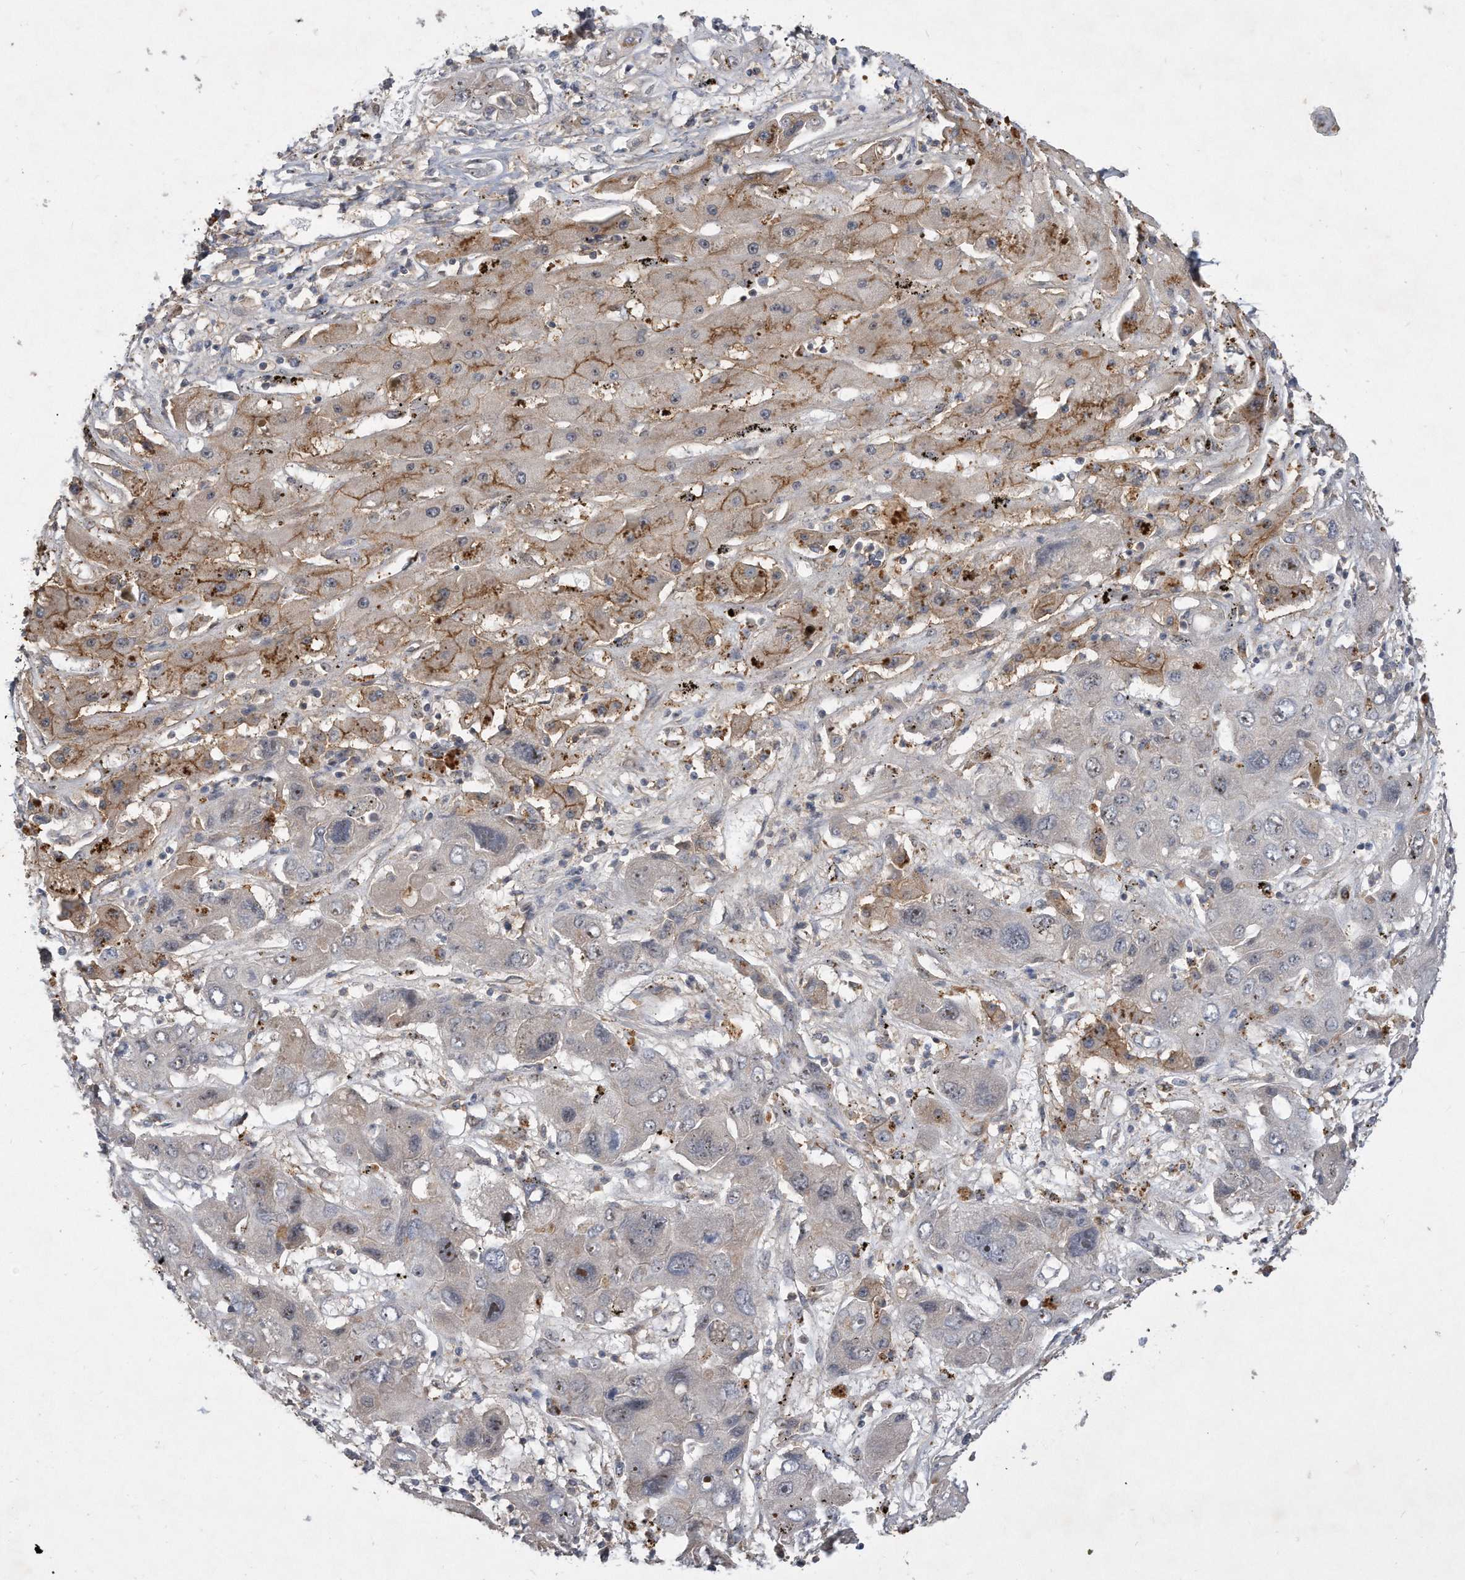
{"staining": {"intensity": "moderate", "quantity": "<25%", "location": "nuclear"}, "tissue": "liver cancer", "cell_type": "Tumor cells", "image_type": "cancer", "snomed": [{"axis": "morphology", "description": "Cholangiocarcinoma"}, {"axis": "topography", "description": "Liver"}], "caption": "Protein staining demonstrates moderate nuclear staining in approximately <25% of tumor cells in liver cancer. (Stains: DAB (3,3'-diaminobenzidine) in brown, nuclei in blue, Microscopy: brightfield microscopy at high magnification).", "gene": "PGBD2", "patient": {"sex": "male", "age": 67}}